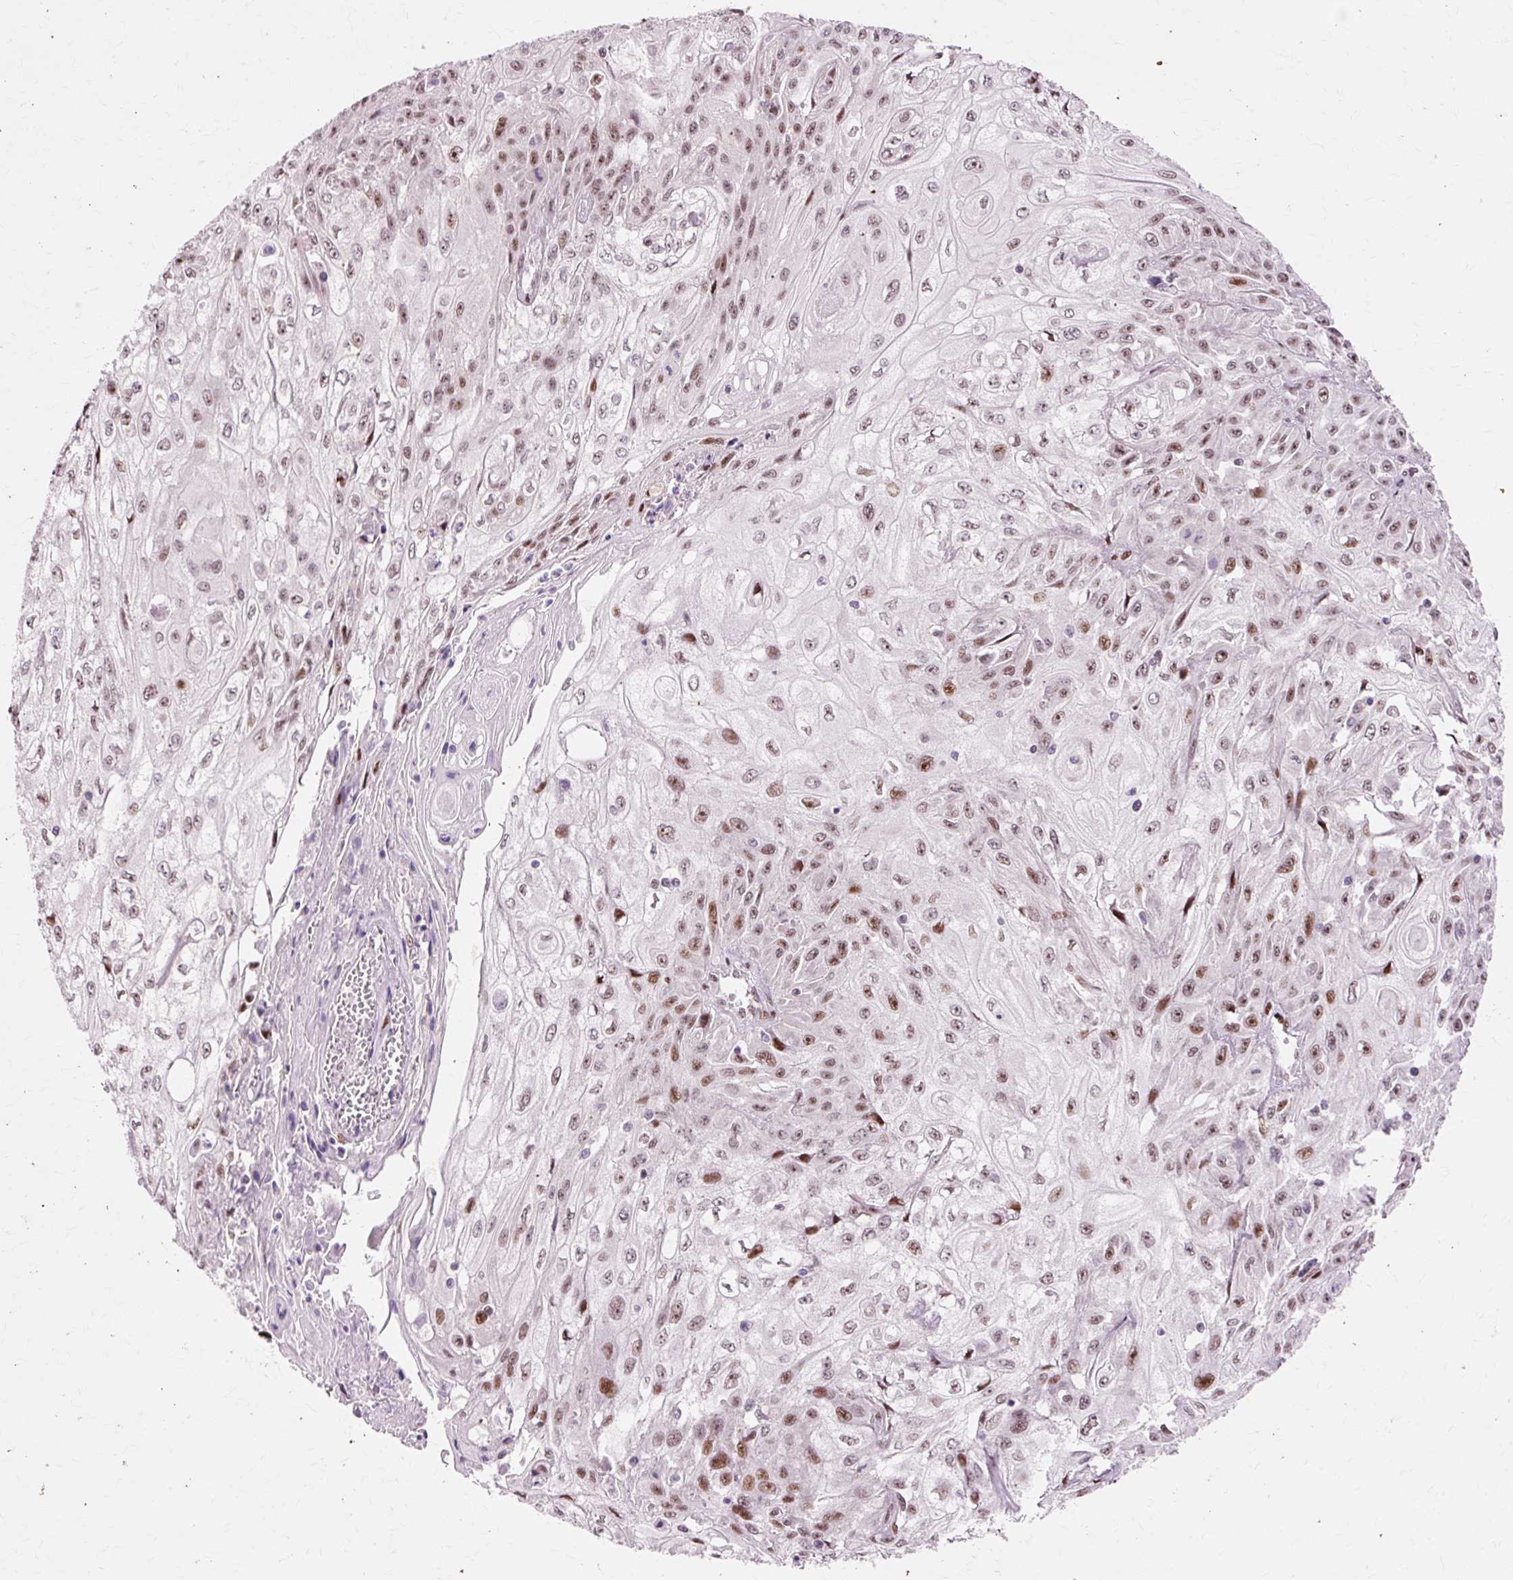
{"staining": {"intensity": "moderate", "quantity": ">75%", "location": "nuclear"}, "tissue": "skin cancer", "cell_type": "Tumor cells", "image_type": "cancer", "snomed": [{"axis": "morphology", "description": "Squamous cell carcinoma, NOS"}, {"axis": "morphology", "description": "Squamous cell carcinoma, metastatic, NOS"}, {"axis": "topography", "description": "Skin"}, {"axis": "topography", "description": "Lymph node"}], "caption": "The micrograph exhibits staining of squamous cell carcinoma (skin), revealing moderate nuclear protein expression (brown color) within tumor cells.", "gene": "MACROD2", "patient": {"sex": "male", "age": 75}}